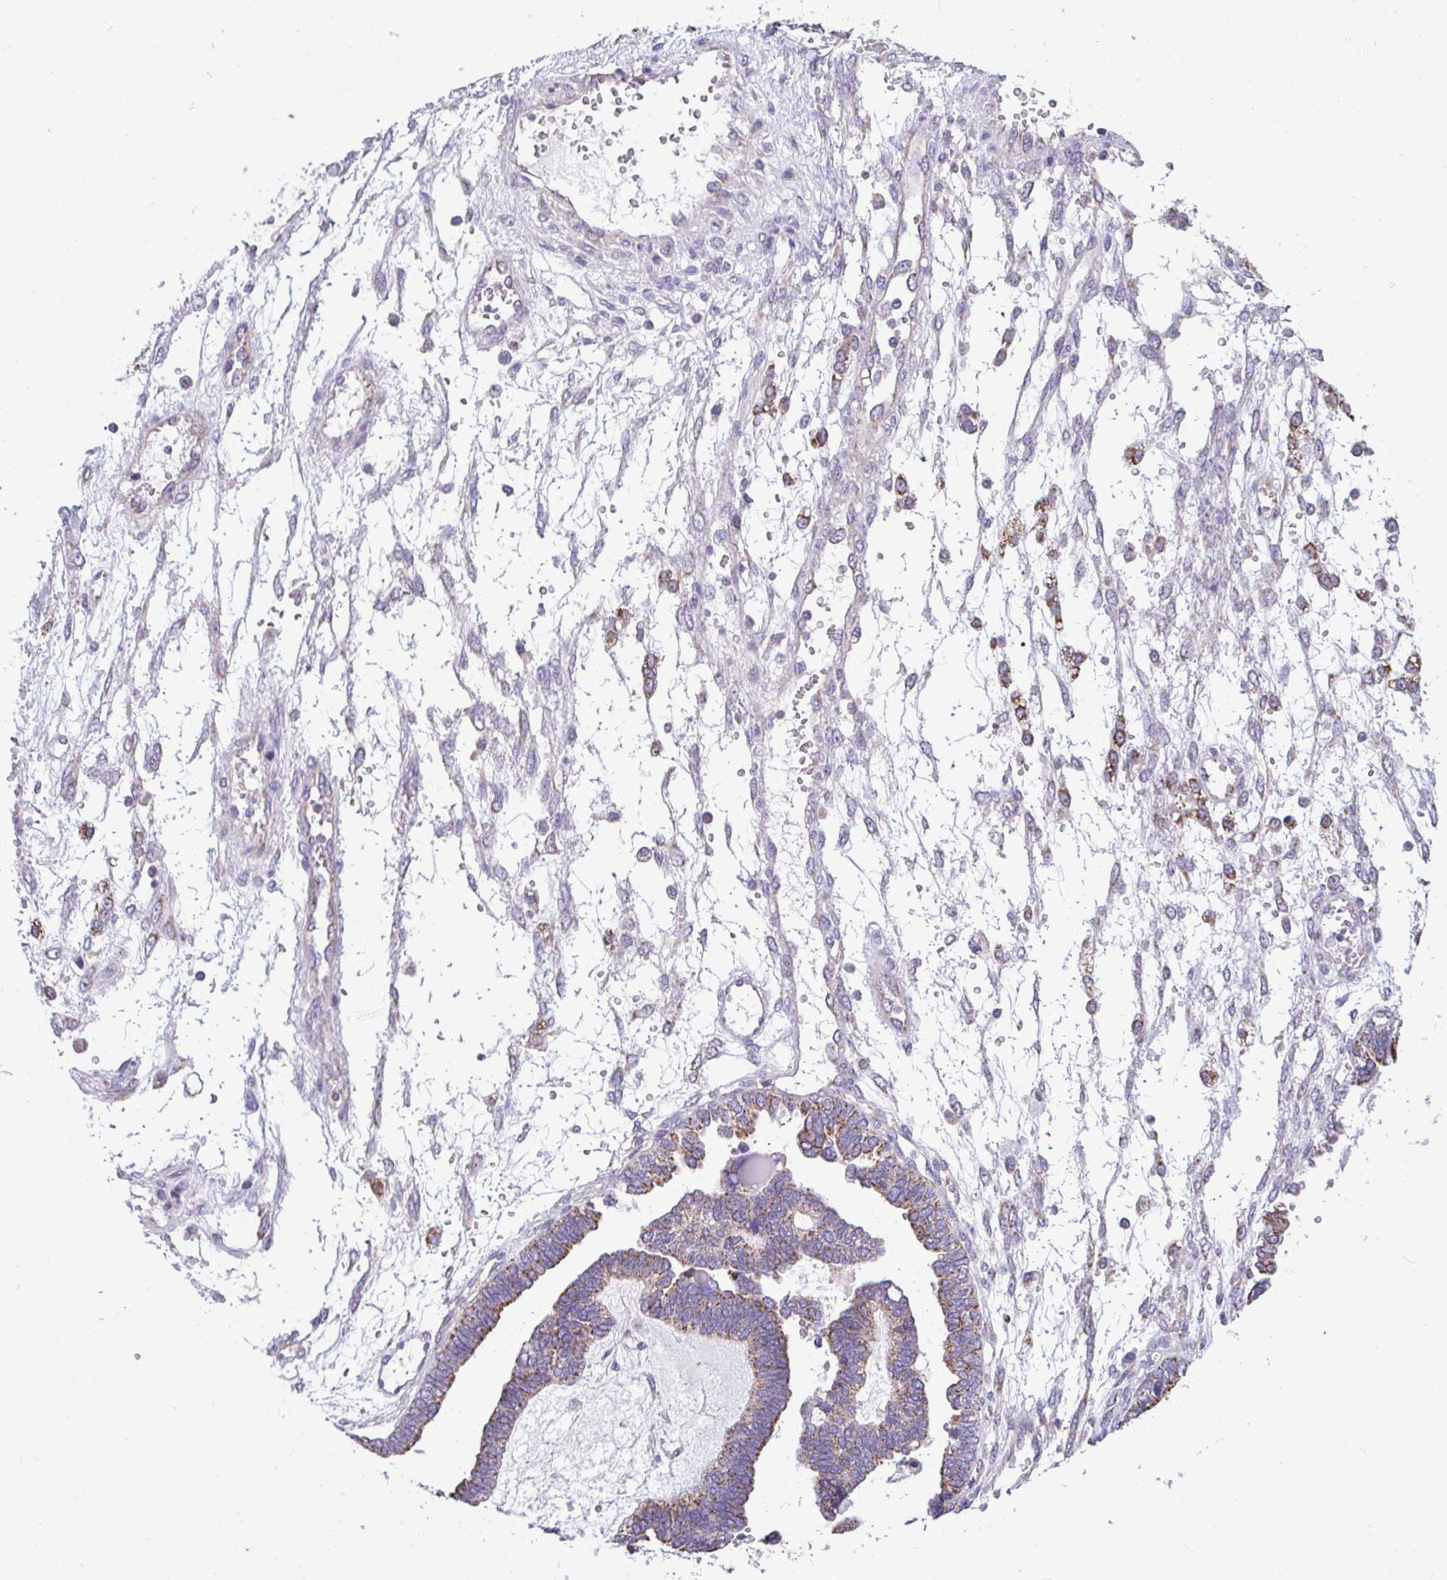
{"staining": {"intensity": "moderate", "quantity": "<25%", "location": "cytoplasmic/membranous"}, "tissue": "ovarian cancer", "cell_type": "Tumor cells", "image_type": "cancer", "snomed": [{"axis": "morphology", "description": "Cystadenocarcinoma, serous, NOS"}, {"axis": "topography", "description": "Ovary"}], "caption": "Moderate cytoplasmic/membranous protein expression is identified in about <25% of tumor cells in ovarian serous cystadenocarcinoma. (IHC, brightfield microscopy, high magnification).", "gene": "SARS2", "patient": {"sex": "female", "age": 51}}